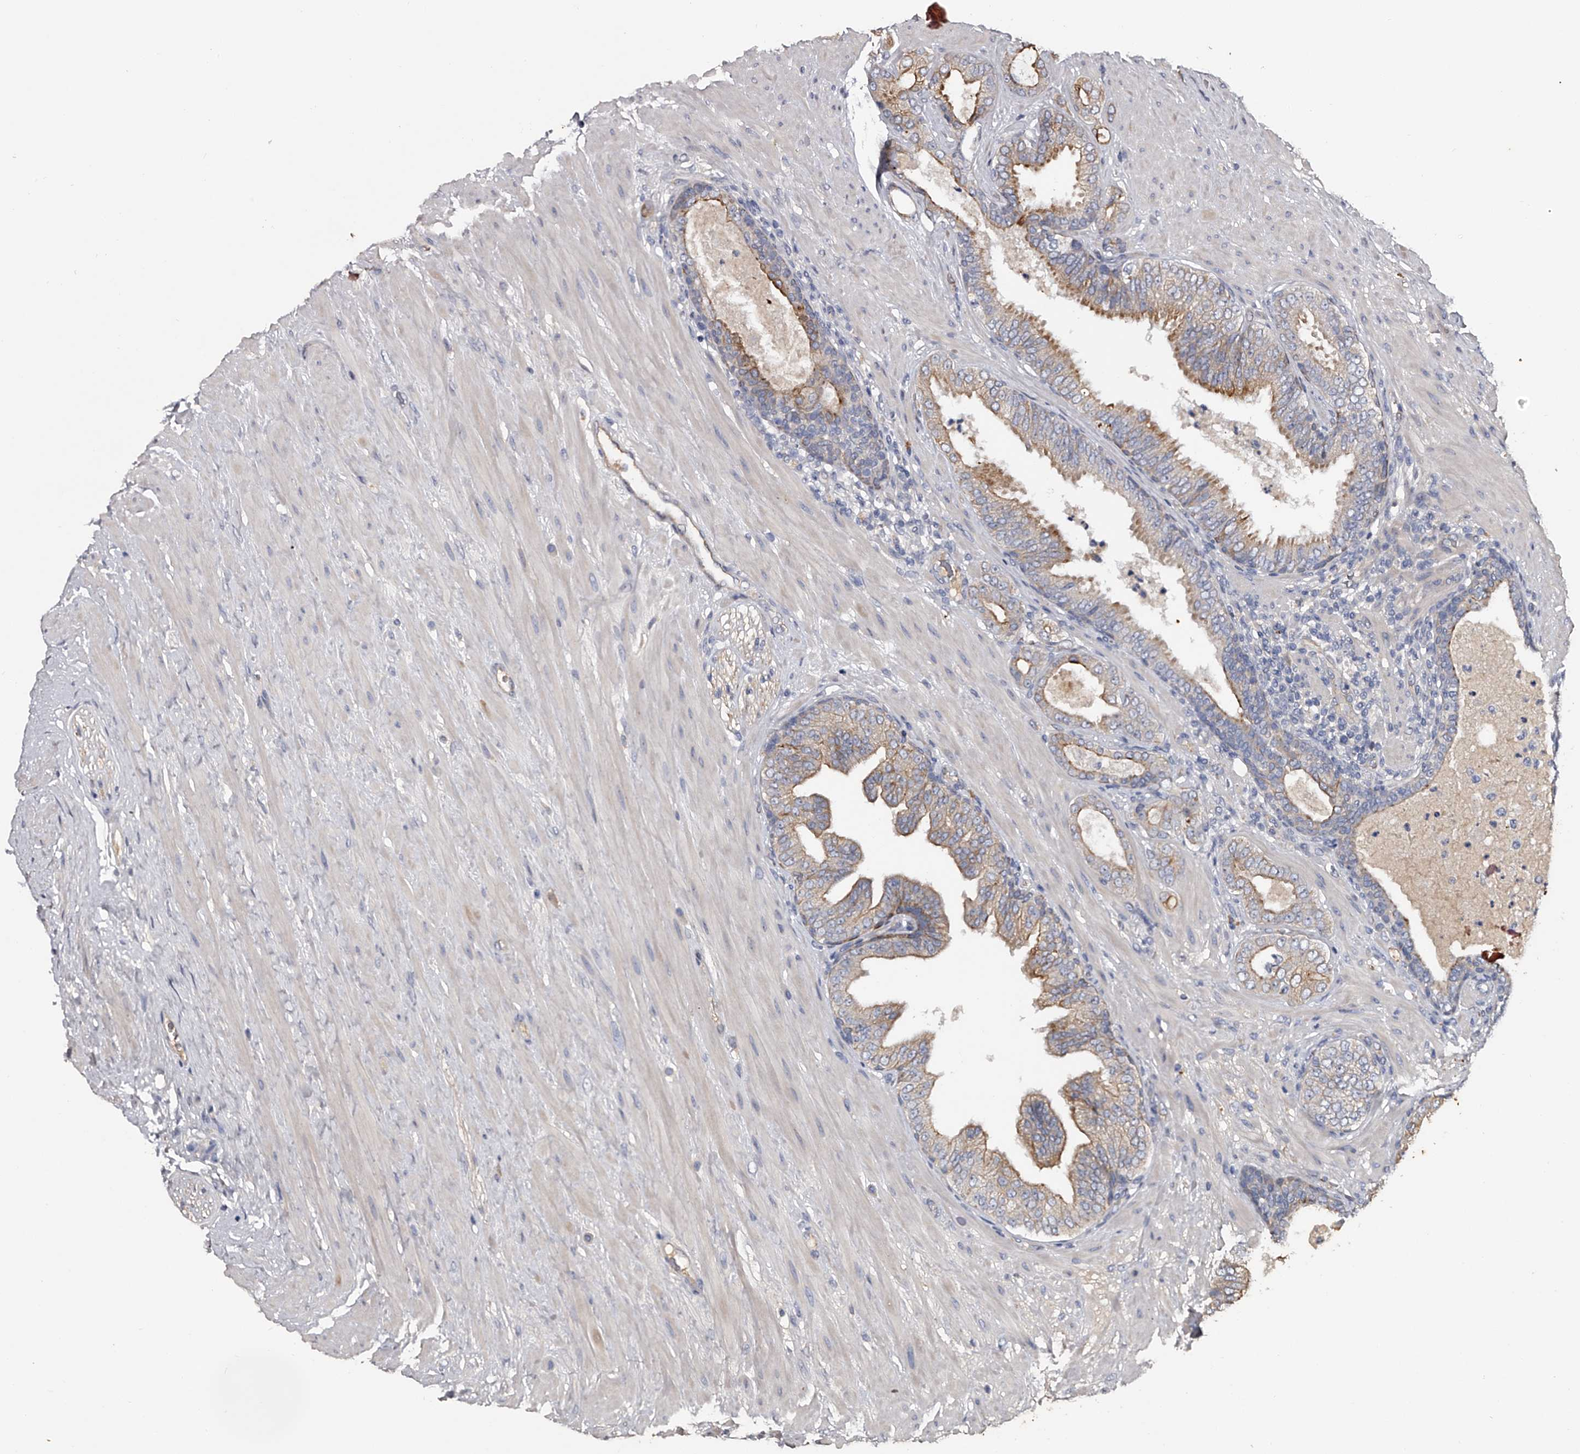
{"staining": {"intensity": "moderate", "quantity": "25%-75%", "location": "cytoplasmic/membranous"}, "tissue": "prostate cancer", "cell_type": "Tumor cells", "image_type": "cancer", "snomed": [{"axis": "morphology", "description": "Adenocarcinoma, Low grade"}, {"axis": "topography", "description": "Prostate"}], "caption": "This photomicrograph exhibits immunohistochemistry staining of prostate low-grade adenocarcinoma, with medium moderate cytoplasmic/membranous staining in about 25%-75% of tumor cells.", "gene": "MDN1", "patient": {"sex": "male", "age": 63}}